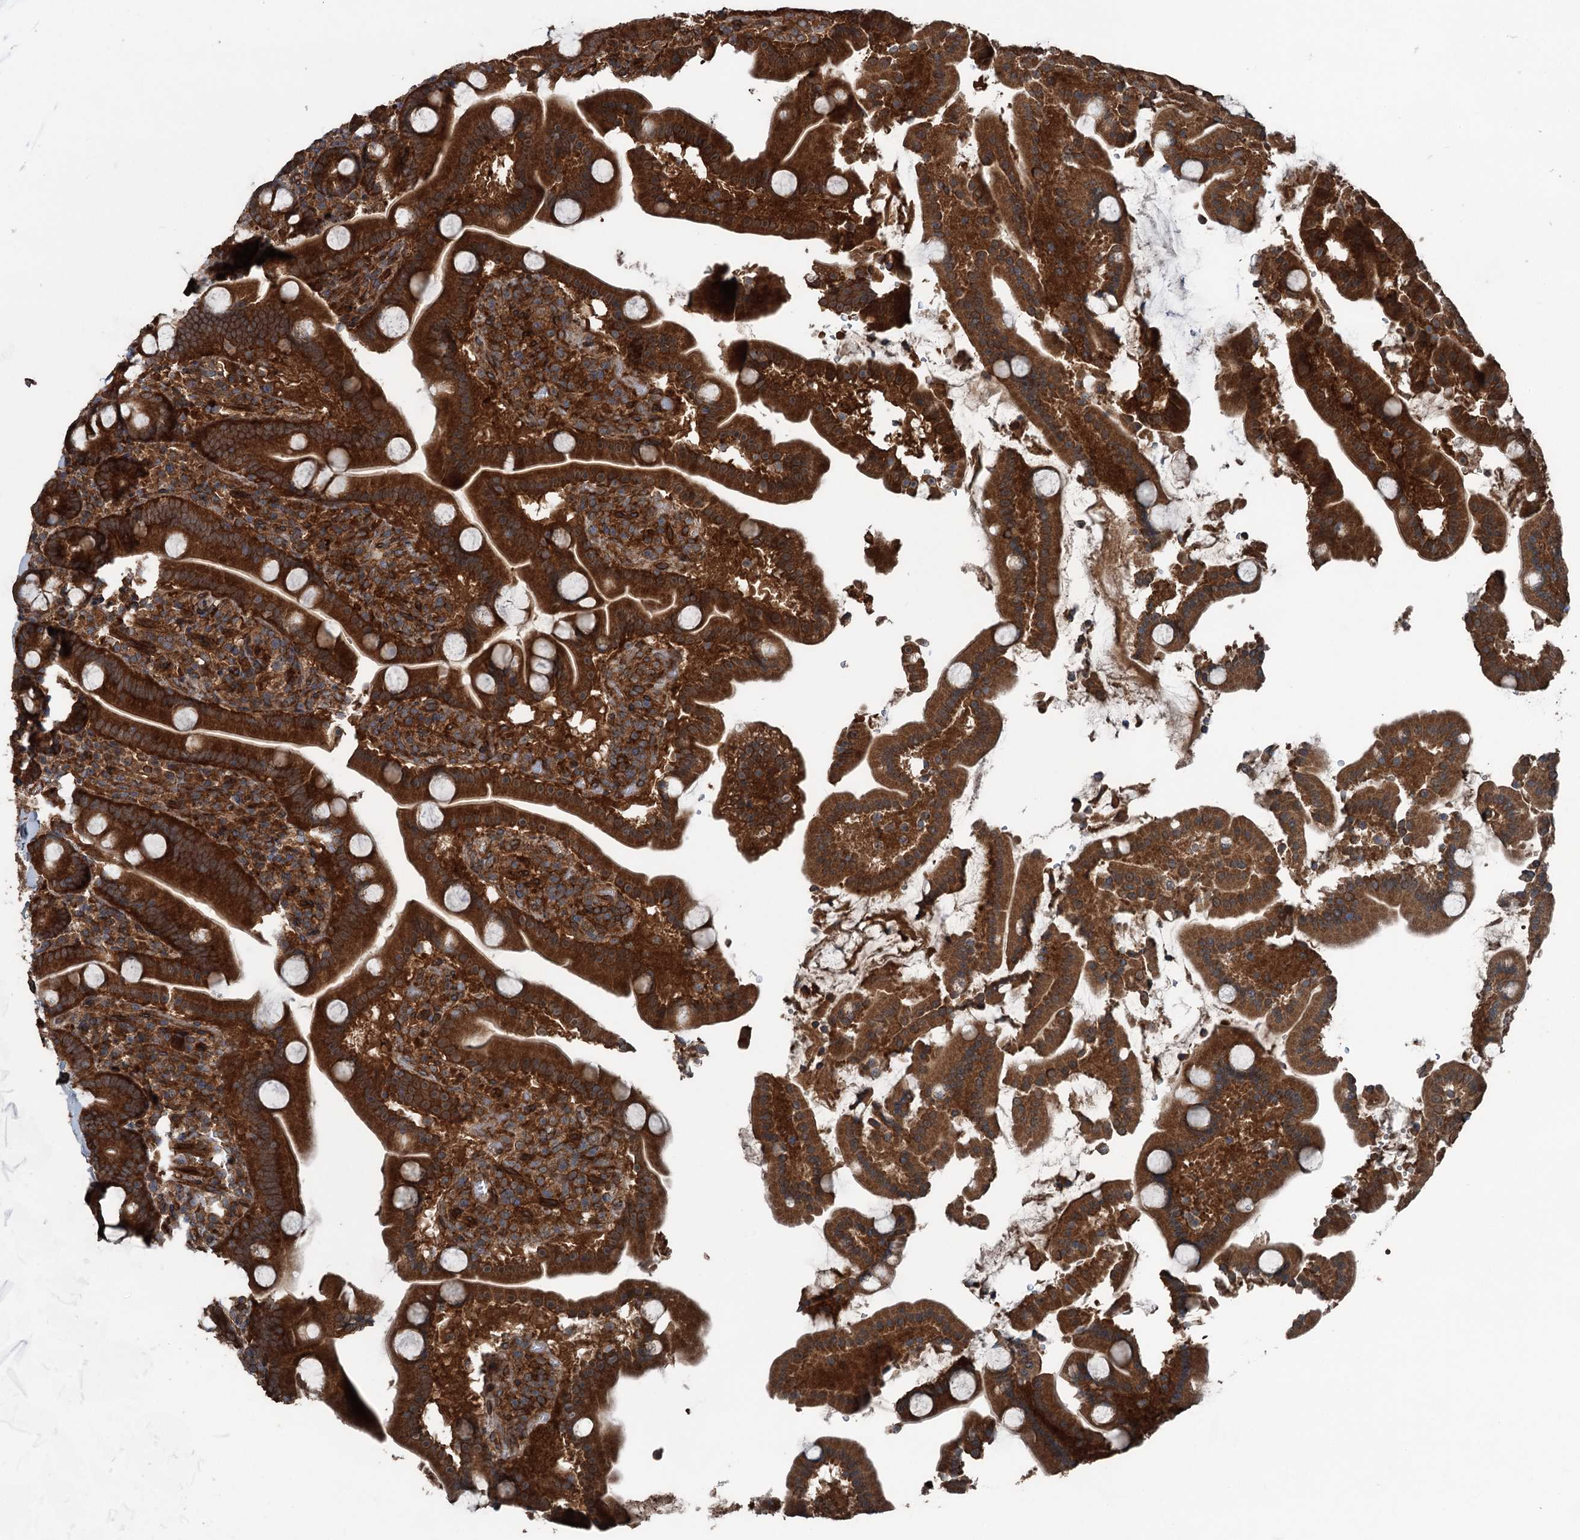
{"staining": {"intensity": "strong", "quantity": ">75%", "location": "cytoplasmic/membranous"}, "tissue": "duodenum", "cell_type": "Glandular cells", "image_type": "normal", "snomed": [{"axis": "morphology", "description": "Normal tissue, NOS"}, {"axis": "topography", "description": "Duodenum"}], "caption": "A high-resolution photomicrograph shows IHC staining of normal duodenum, which demonstrates strong cytoplasmic/membranous expression in about >75% of glandular cells. The staining is performed using DAB (3,3'-diaminobenzidine) brown chromogen to label protein expression. The nuclei are counter-stained blue using hematoxylin.", "gene": "RNF214", "patient": {"sex": "male", "age": 55}}